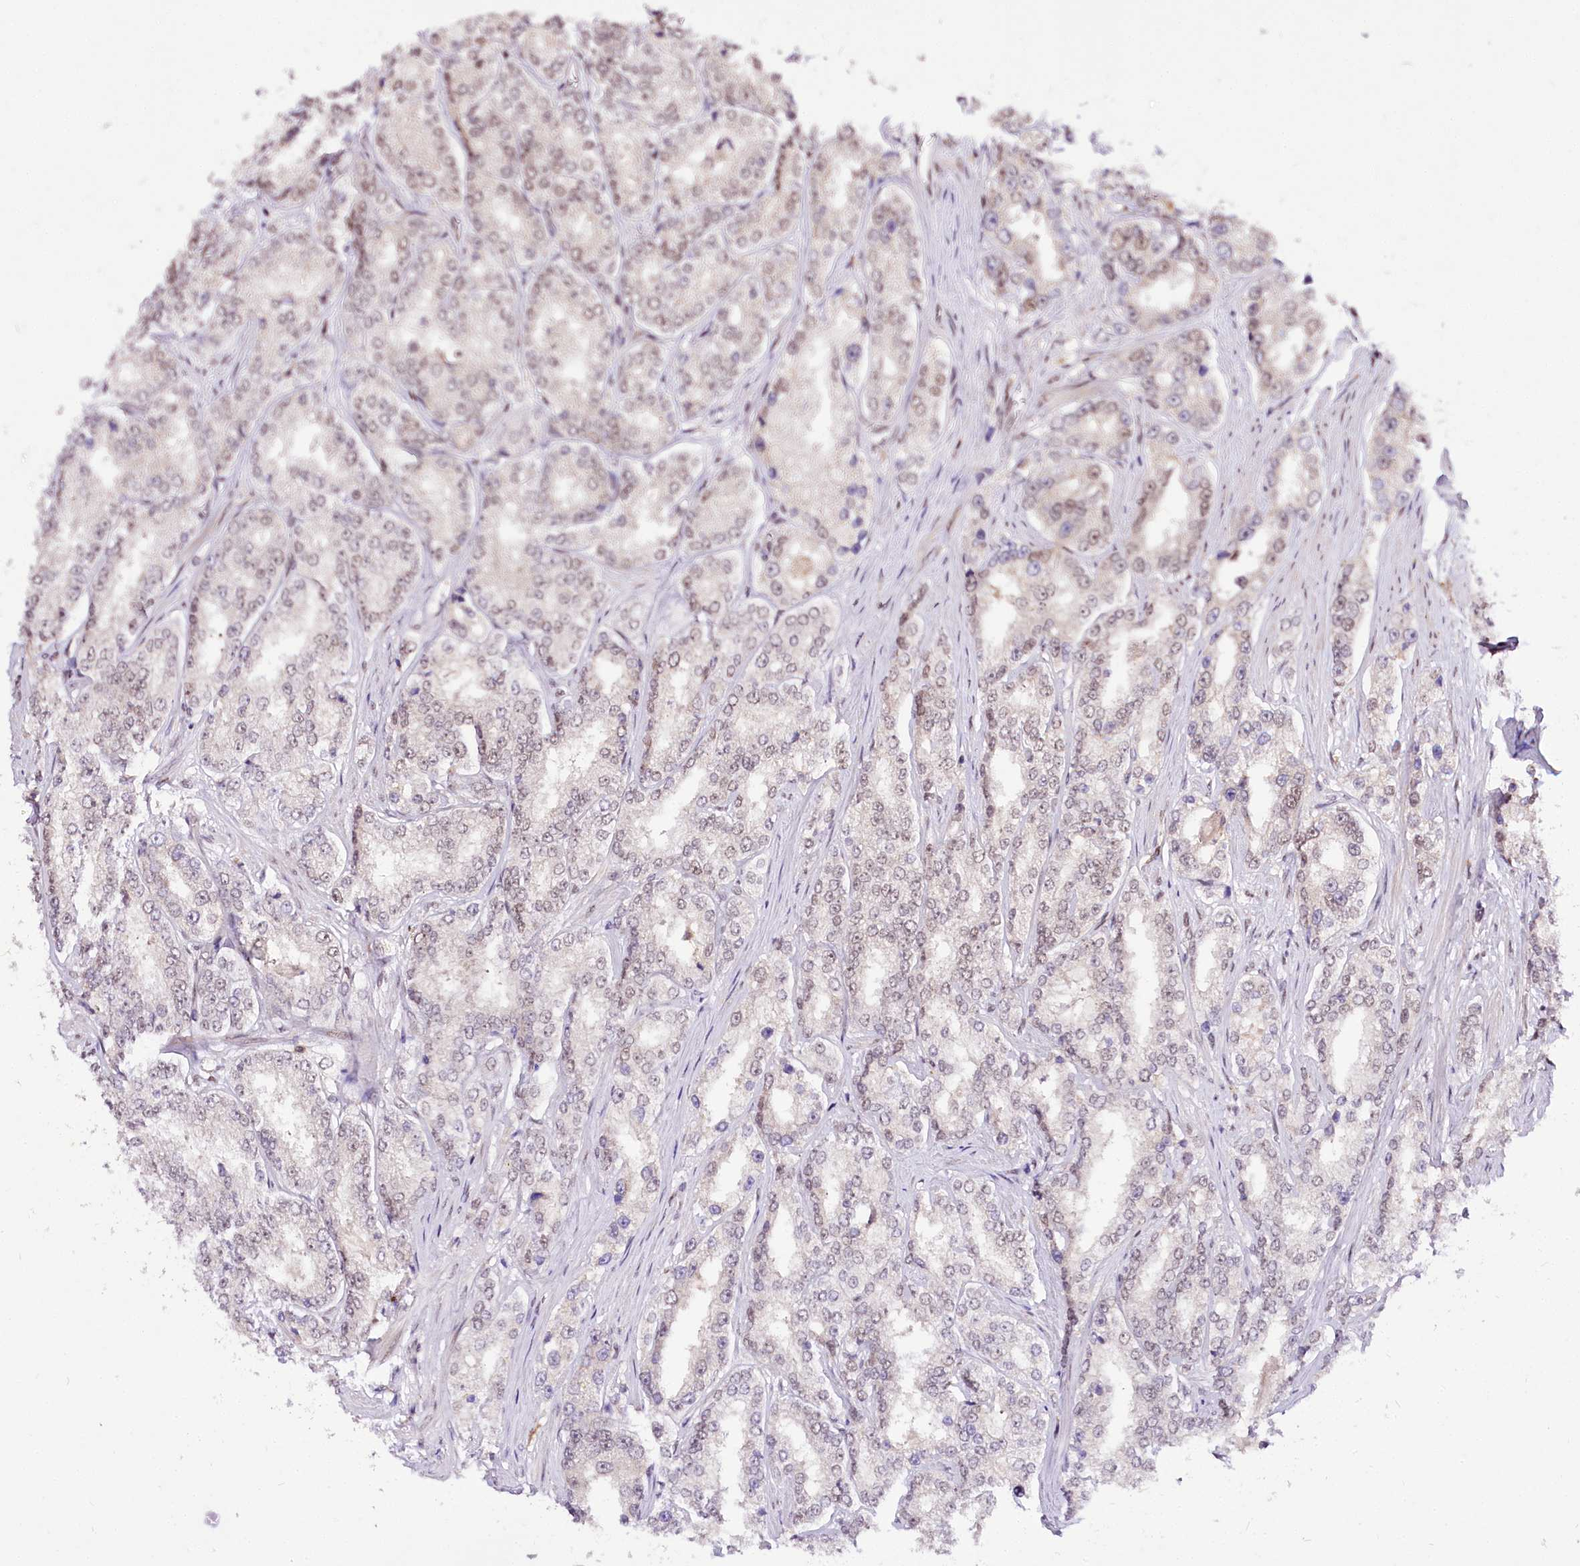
{"staining": {"intensity": "weak", "quantity": "<25%", "location": "nuclear"}, "tissue": "prostate cancer", "cell_type": "Tumor cells", "image_type": "cancer", "snomed": [{"axis": "morphology", "description": "Normal tissue, NOS"}, {"axis": "morphology", "description": "Adenocarcinoma, High grade"}, {"axis": "topography", "description": "Prostate"}], "caption": "A high-resolution image shows immunohistochemistry staining of high-grade adenocarcinoma (prostate), which exhibits no significant staining in tumor cells. (Stains: DAB (3,3'-diaminobenzidine) IHC with hematoxylin counter stain, Microscopy: brightfield microscopy at high magnification).", "gene": "POLA2", "patient": {"sex": "male", "age": 83}}